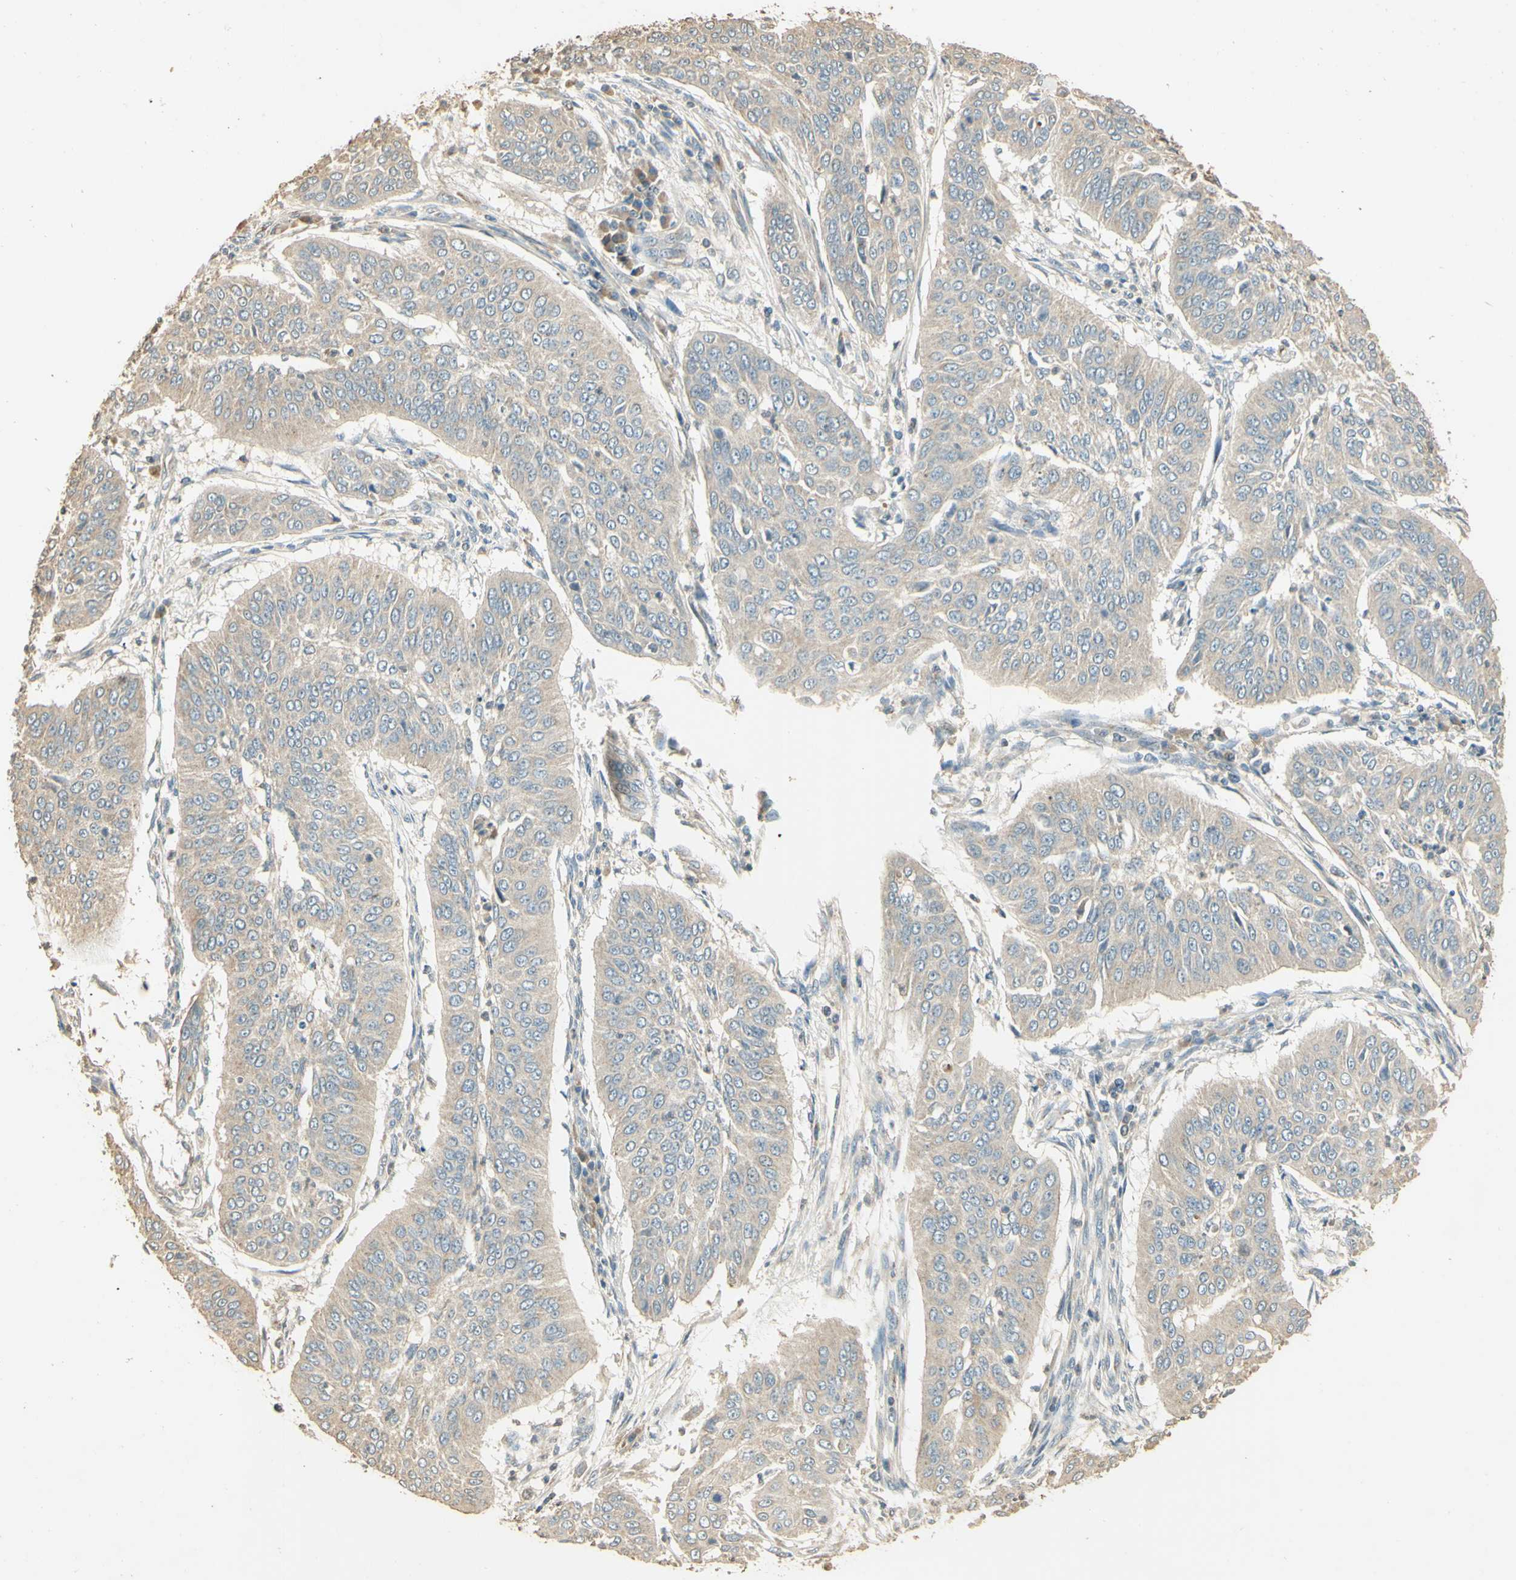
{"staining": {"intensity": "weak", "quantity": ">75%", "location": "cytoplasmic/membranous"}, "tissue": "cervical cancer", "cell_type": "Tumor cells", "image_type": "cancer", "snomed": [{"axis": "morphology", "description": "Normal tissue, NOS"}, {"axis": "morphology", "description": "Squamous cell carcinoma, NOS"}, {"axis": "topography", "description": "Cervix"}], "caption": "Immunohistochemistry (DAB) staining of human cervical cancer (squamous cell carcinoma) demonstrates weak cytoplasmic/membranous protein expression in about >75% of tumor cells. The protein of interest is shown in brown color, while the nuclei are stained blue.", "gene": "UXS1", "patient": {"sex": "female", "age": 39}}